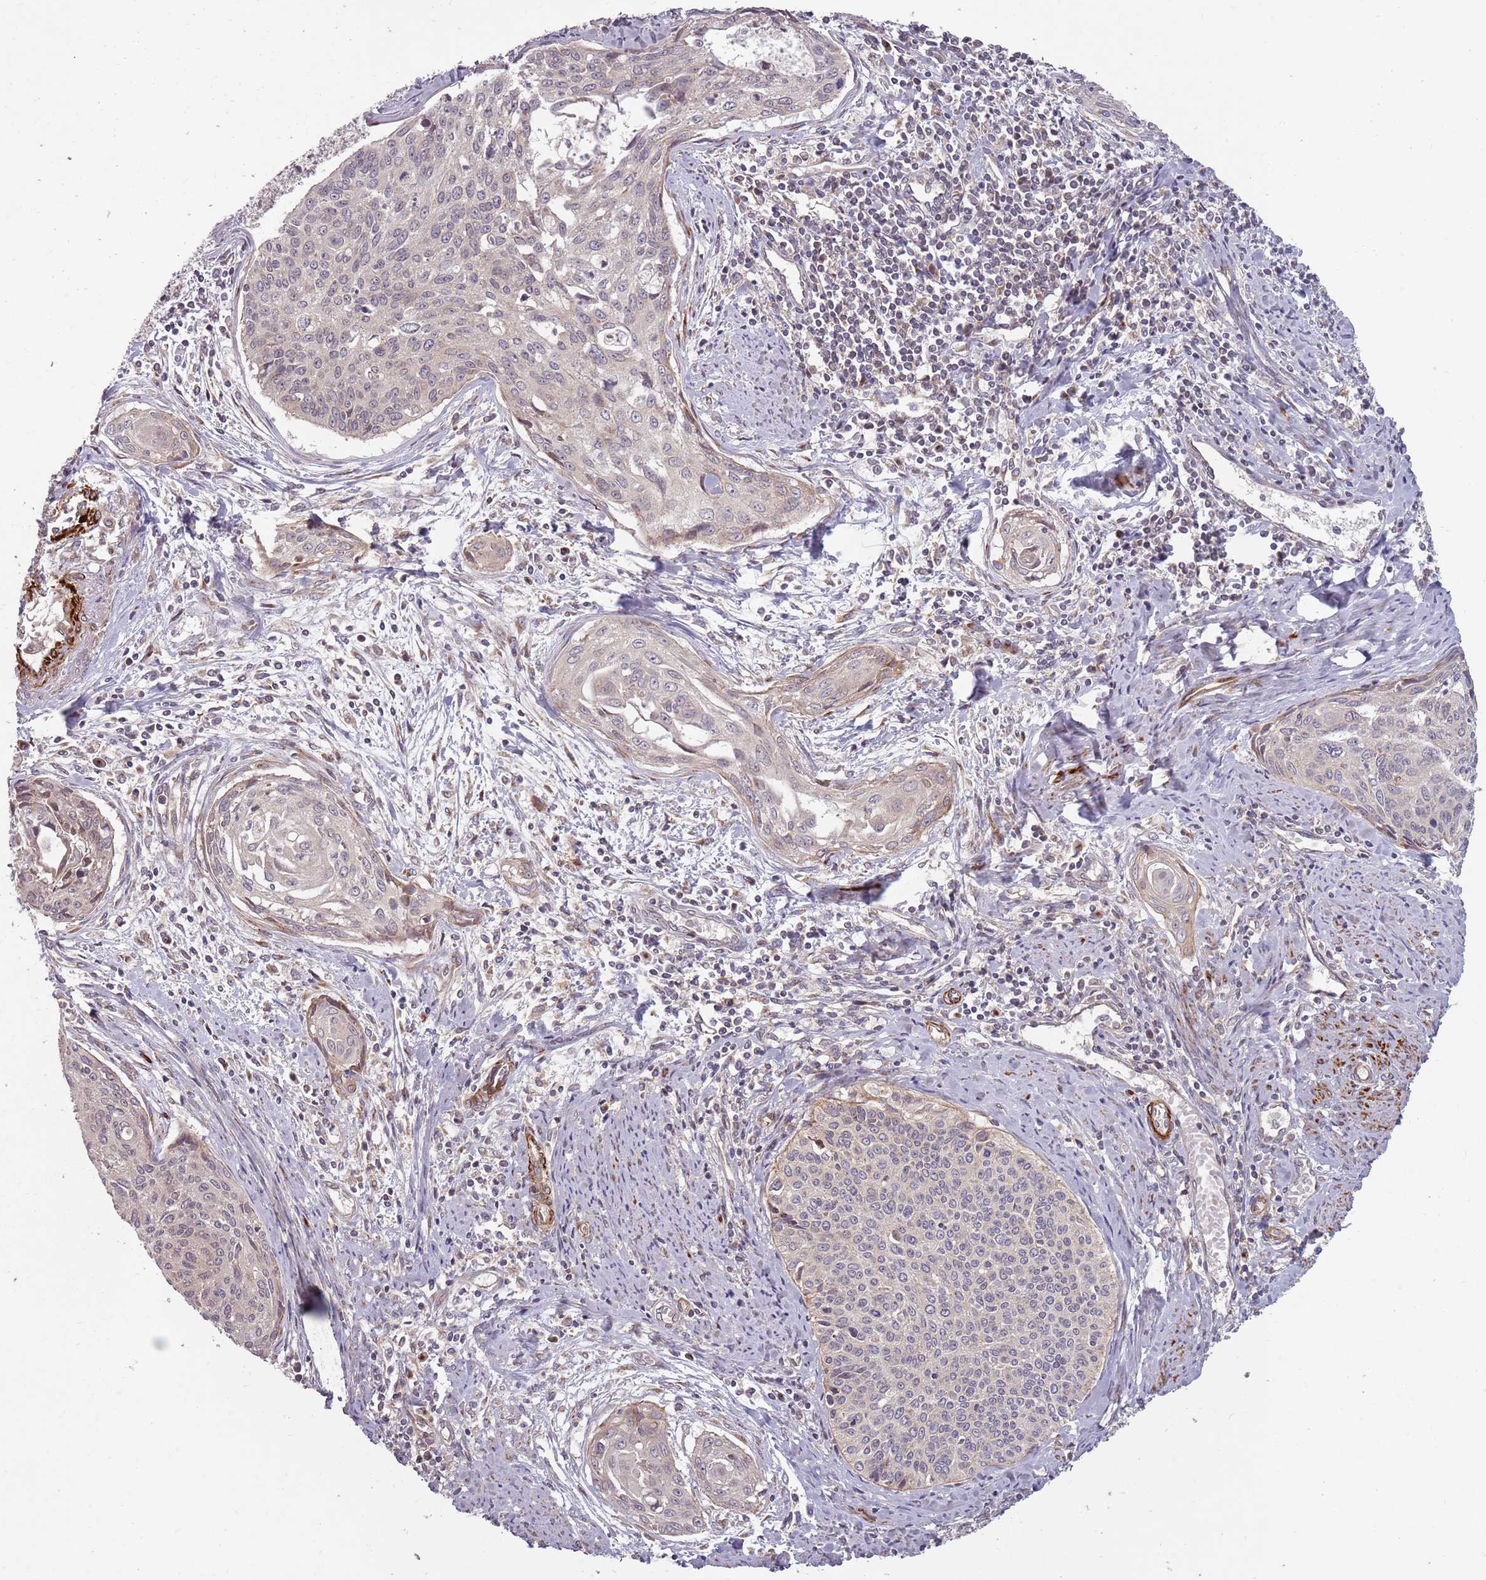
{"staining": {"intensity": "weak", "quantity": "25%-75%", "location": "cytoplasmic/membranous"}, "tissue": "cervical cancer", "cell_type": "Tumor cells", "image_type": "cancer", "snomed": [{"axis": "morphology", "description": "Squamous cell carcinoma, NOS"}, {"axis": "topography", "description": "Cervix"}], "caption": "Tumor cells exhibit low levels of weak cytoplasmic/membranous expression in approximately 25%-75% of cells in cervical cancer.", "gene": "PLD6", "patient": {"sex": "female", "age": 55}}